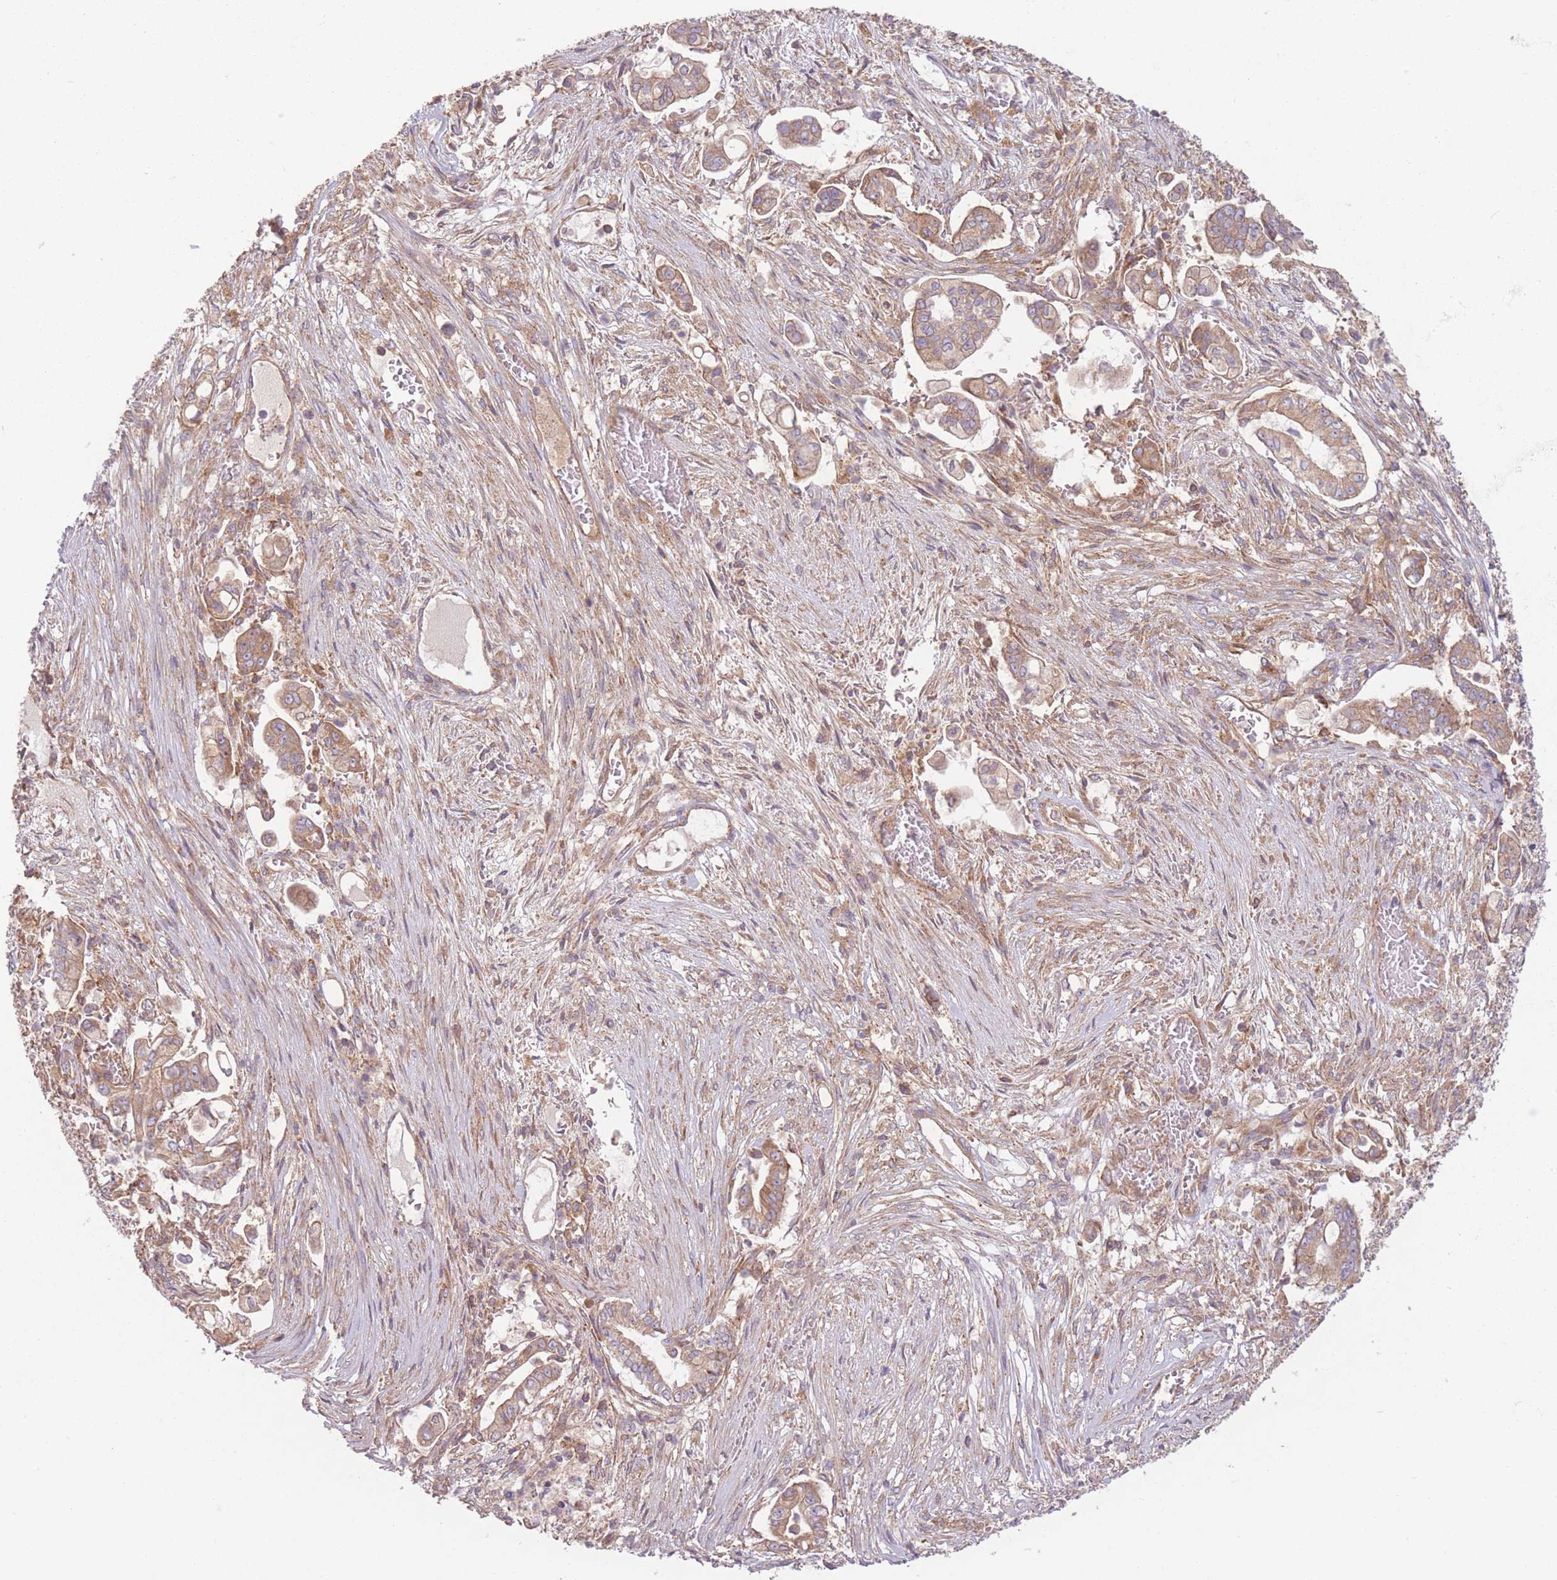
{"staining": {"intensity": "moderate", "quantity": ">75%", "location": "cytoplasmic/membranous"}, "tissue": "pancreatic cancer", "cell_type": "Tumor cells", "image_type": "cancer", "snomed": [{"axis": "morphology", "description": "Adenocarcinoma, NOS"}, {"axis": "topography", "description": "Pancreas"}], "caption": "IHC of adenocarcinoma (pancreatic) exhibits medium levels of moderate cytoplasmic/membranous expression in about >75% of tumor cells. The staining was performed using DAB (3,3'-diaminobenzidine), with brown indicating positive protein expression. Nuclei are stained blue with hematoxylin.", "gene": "WASHC2A", "patient": {"sex": "female", "age": 69}}